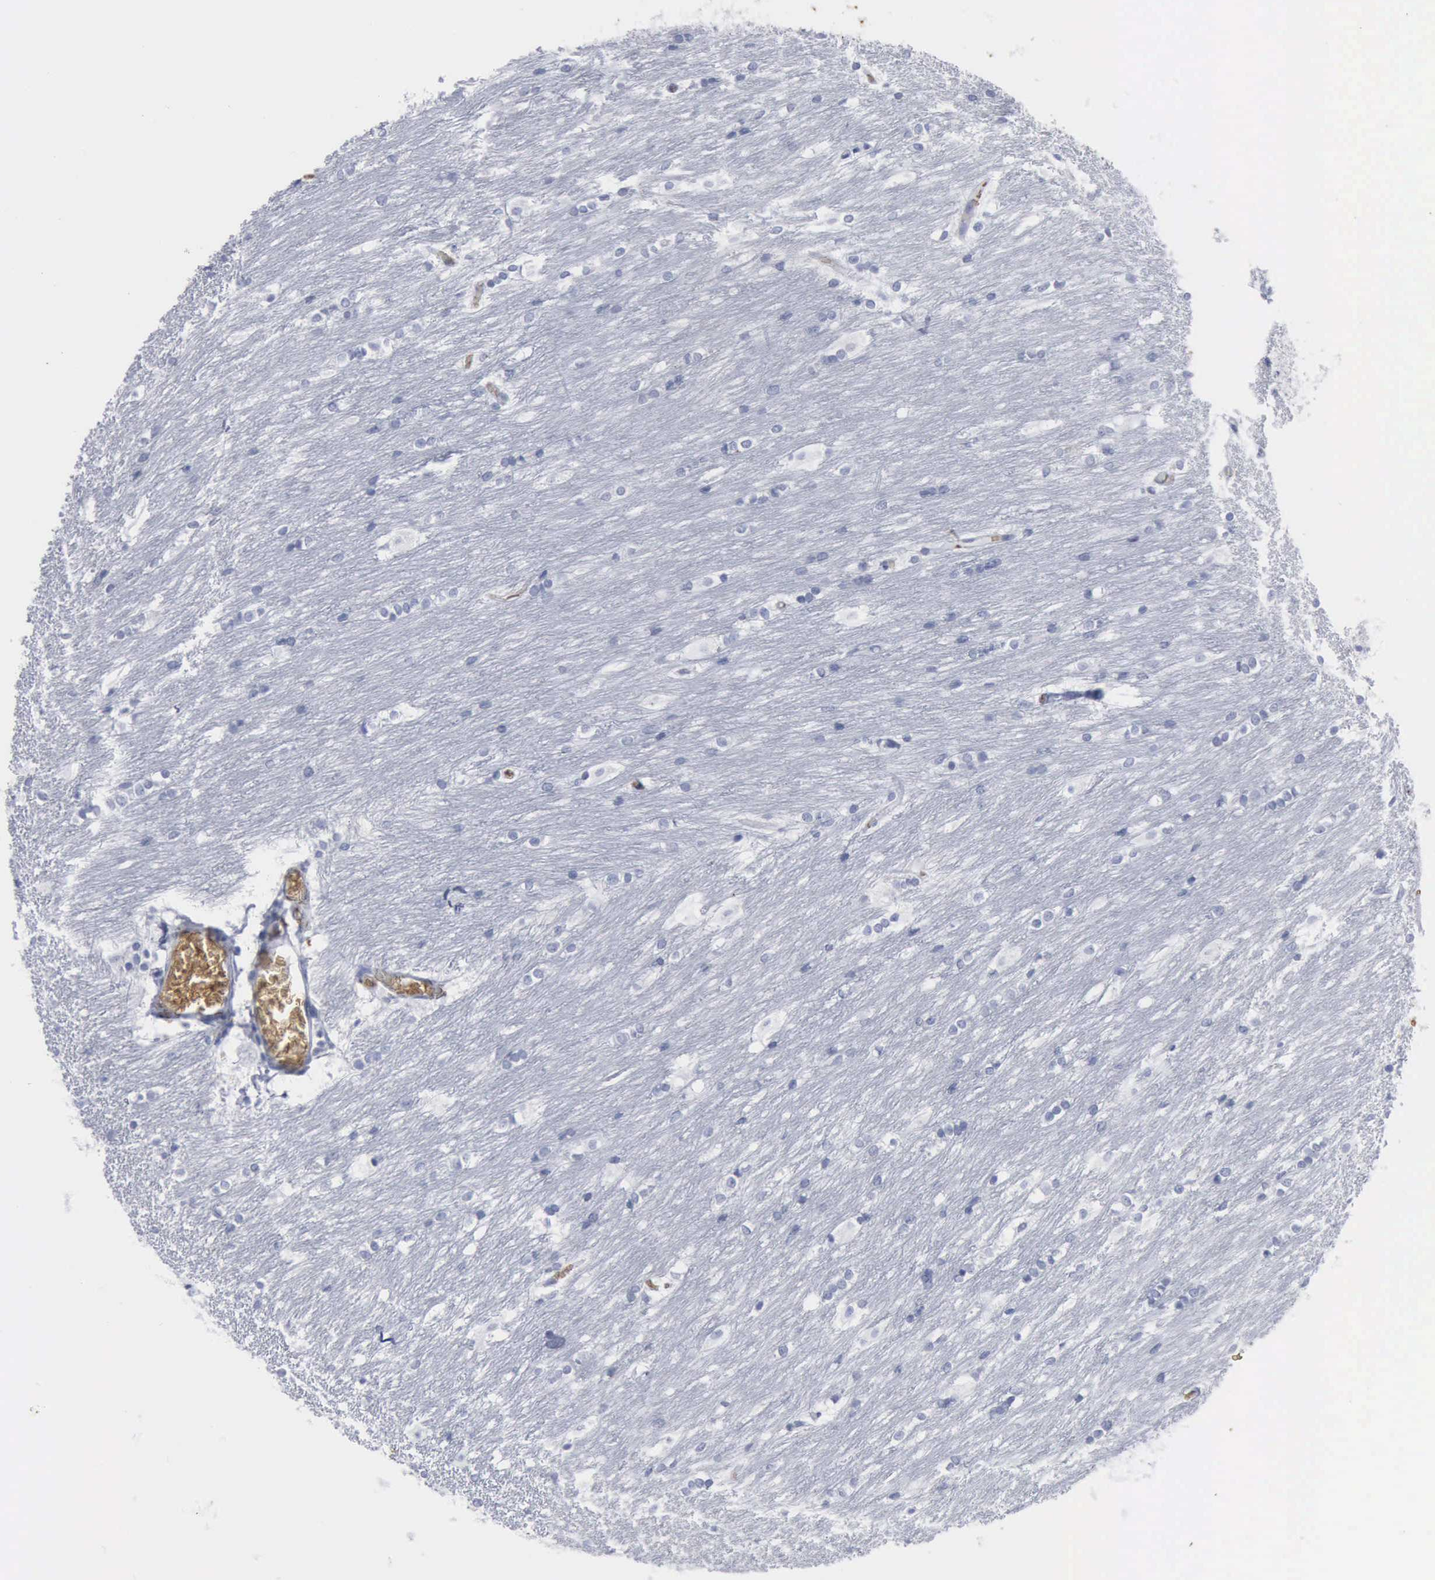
{"staining": {"intensity": "negative", "quantity": "none", "location": "none"}, "tissue": "caudate", "cell_type": "Glial cells", "image_type": "normal", "snomed": [{"axis": "morphology", "description": "Normal tissue, NOS"}, {"axis": "topography", "description": "Lateral ventricle wall"}], "caption": "This is an immunohistochemistry (IHC) photomicrograph of unremarkable human caudate. There is no staining in glial cells.", "gene": "TGFB1", "patient": {"sex": "female", "age": 19}}